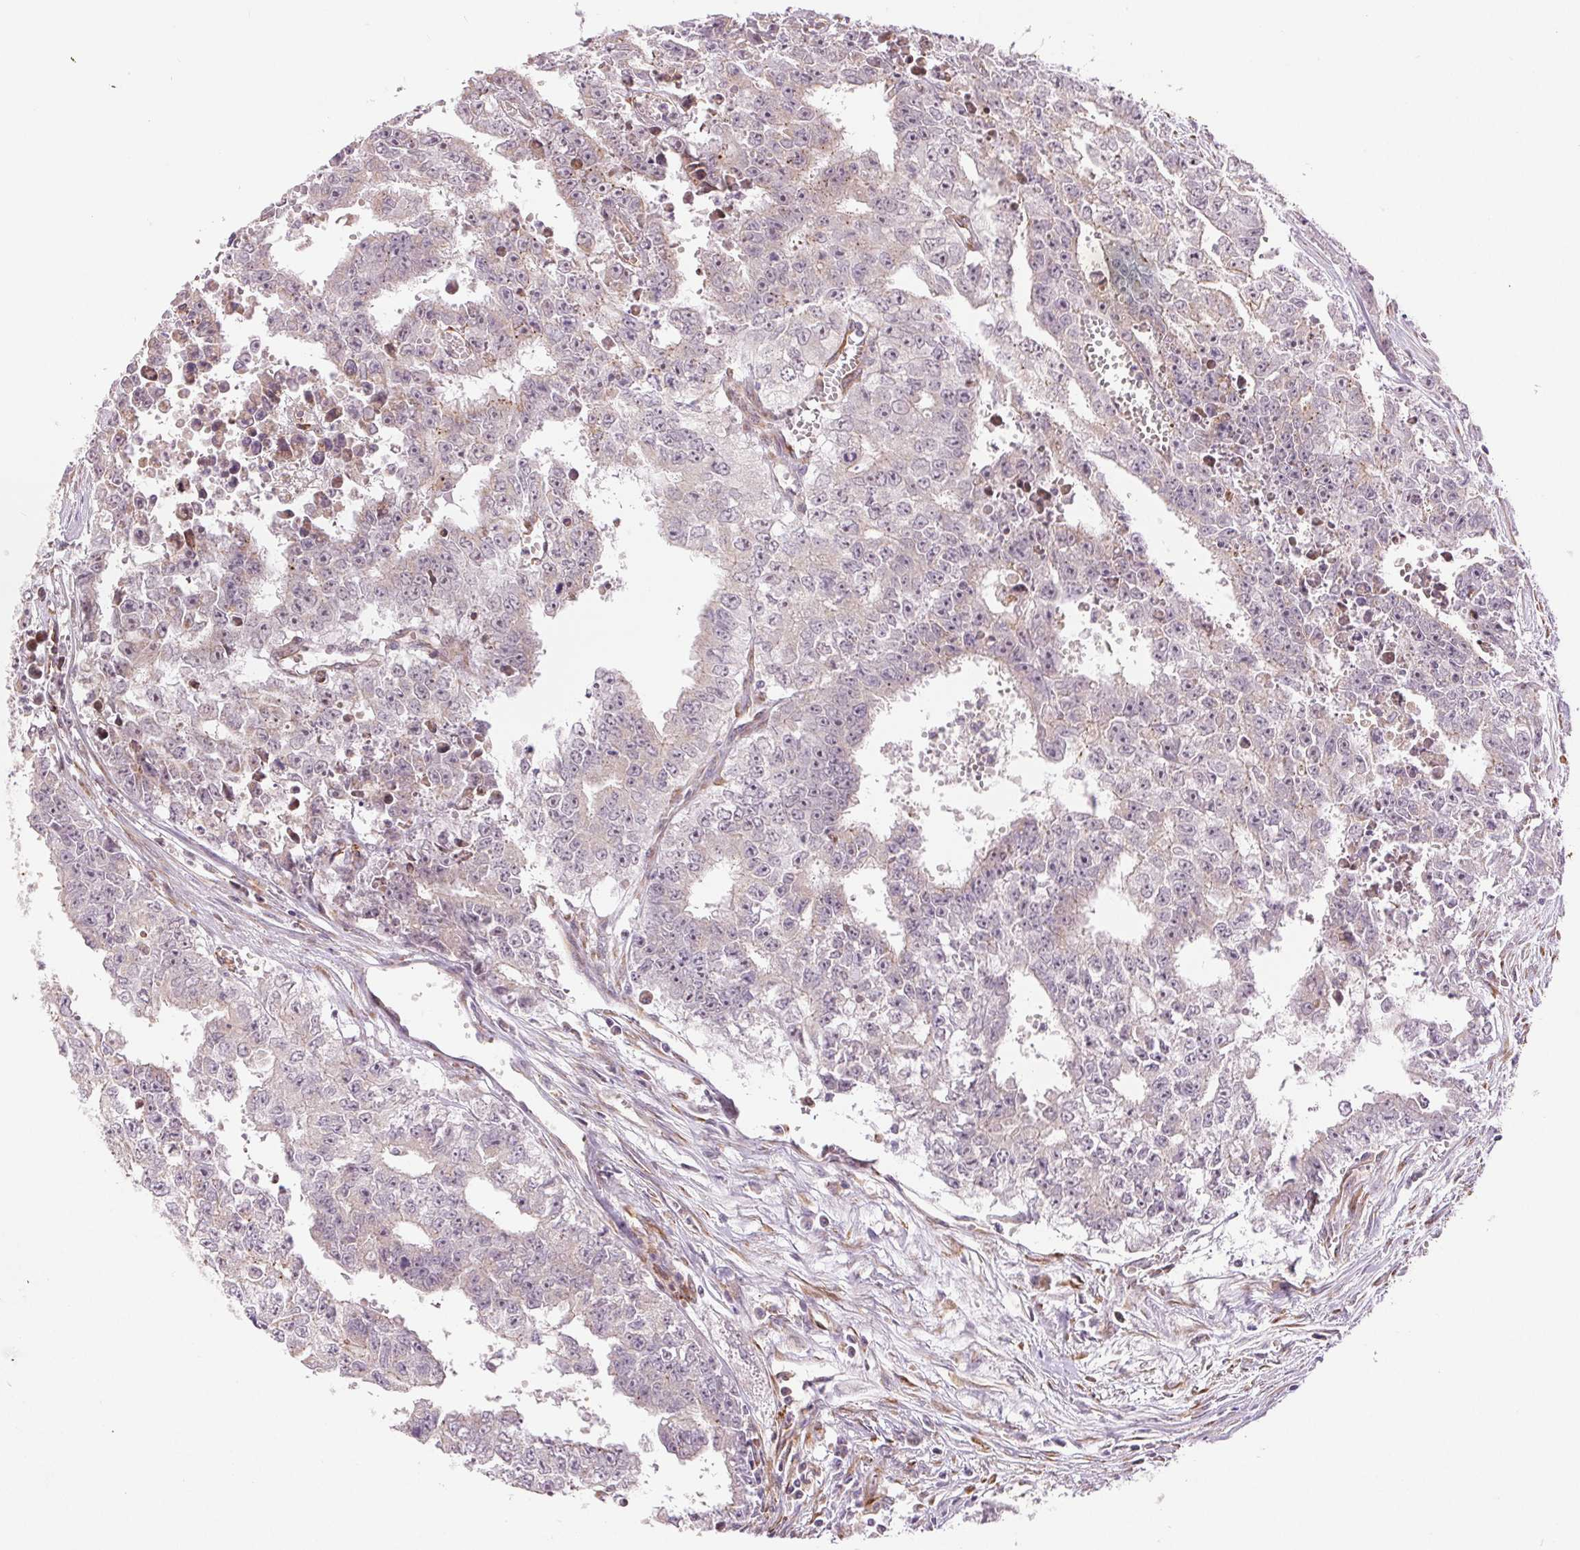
{"staining": {"intensity": "negative", "quantity": "none", "location": "none"}, "tissue": "testis cancer", "cell_type": "Tumor cells", "image_type": "cancer", "snomed": [{"axis": "morphology", "description": "Carcinoma, Embryonal, NOS"}, {"axis": "morphology", "description": "Teratoma, malignant, NOS"}, {"axis": "topography", "description": "Testis"}], "caption": "There is no significant expression in tumor cells of testis cancer (embryonal carcinoma). The staining was performed using DAB (3,3'-diaminobenzidine) to visualize the protein expression in brown, while the nuclei were stained in blue with hematoxylin (Magnification: 20x).", "gene": "METTL17", "patient": {"sex": "male", "age": 24}}